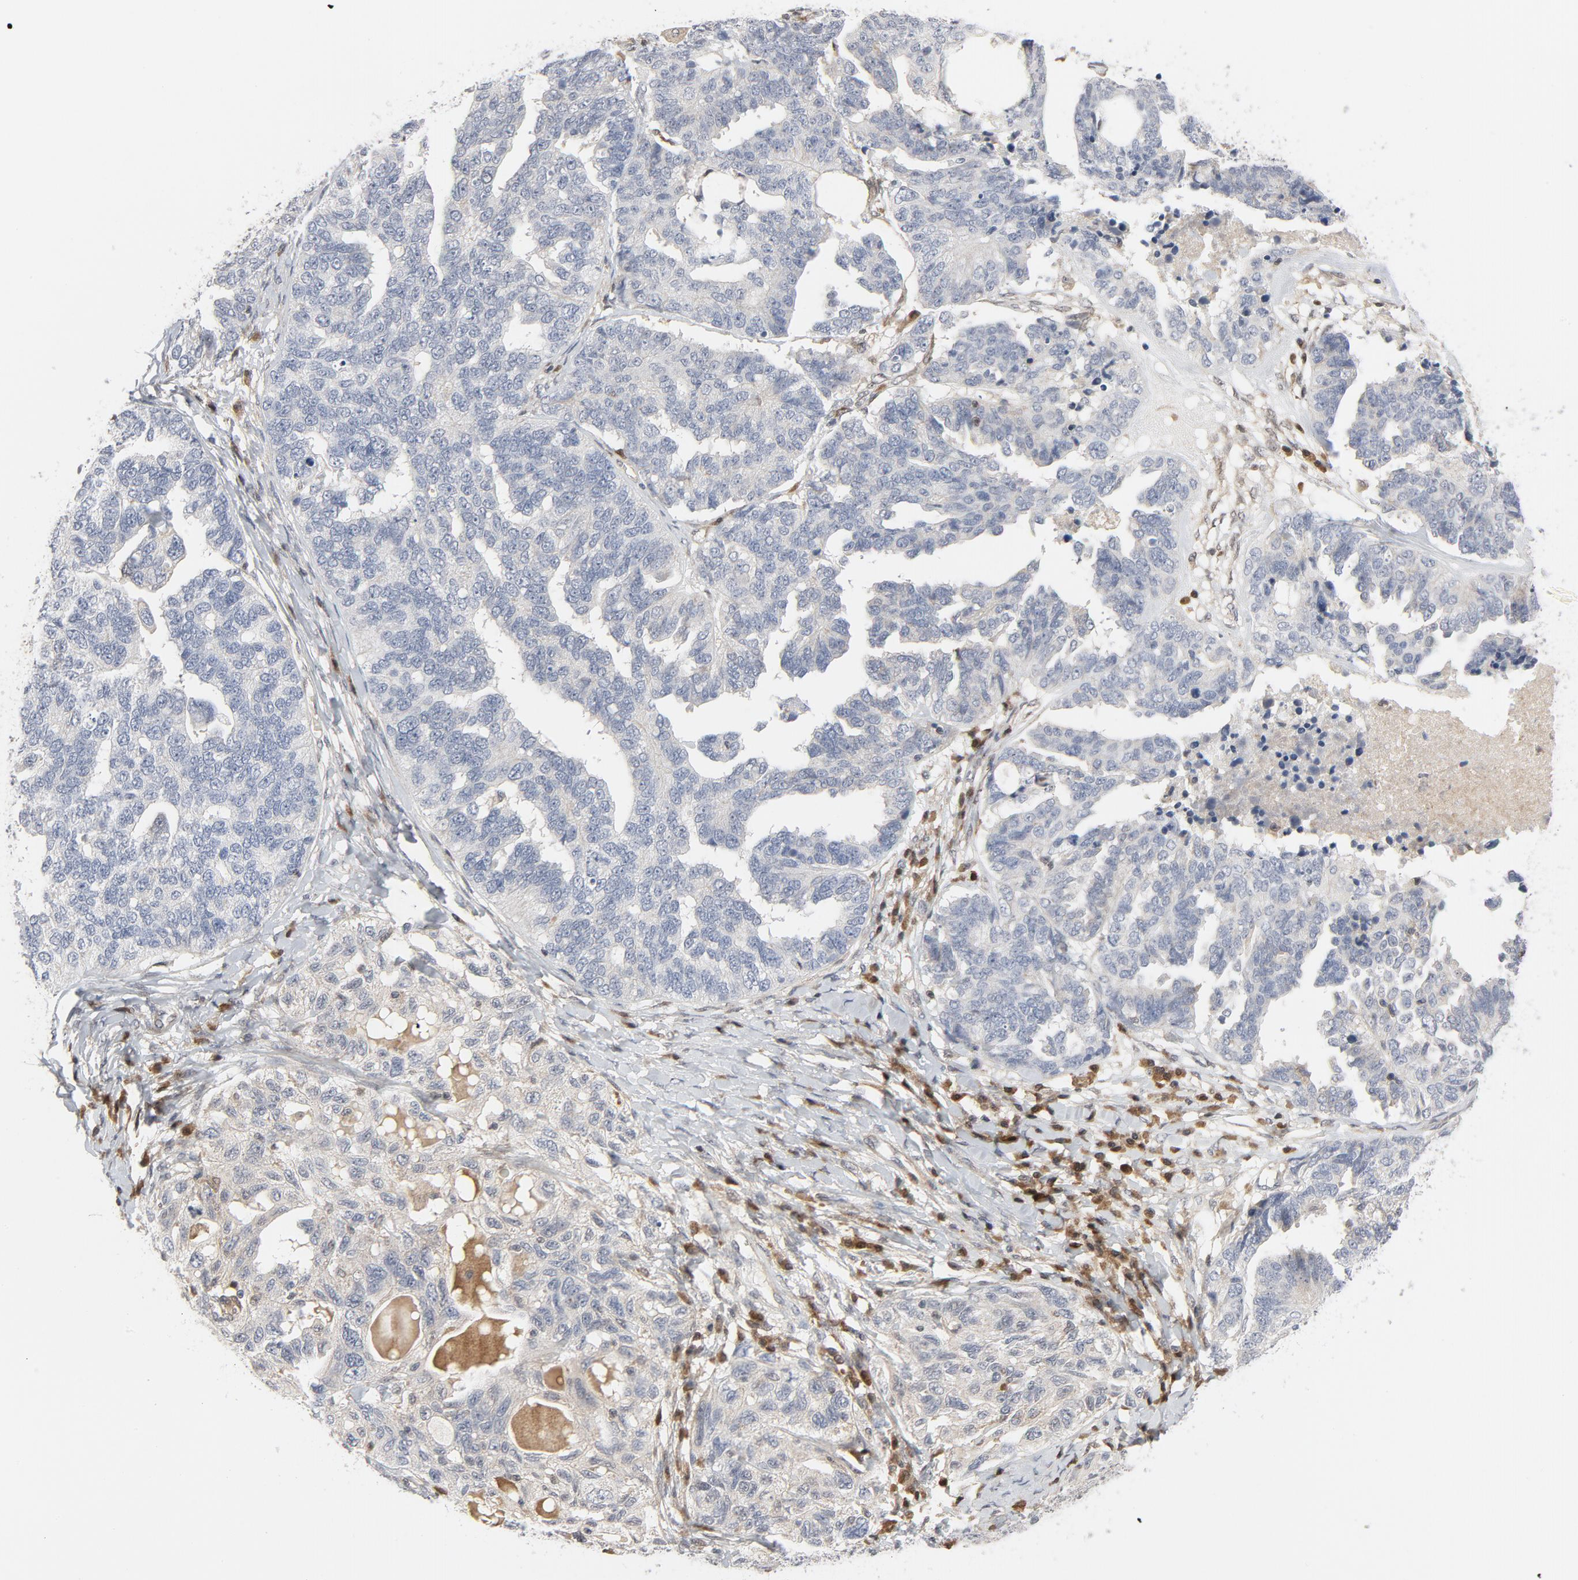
{"staining": {"intensity": "negative", "quantity": "none", "location": "none"}, "tissue": "ovarian cancer", "cell_type": "Tumor cells", "image_type": "cancer", "snomed": [{"axis": "morphology", "description": "Cystadenocarcinoma, serous, NOS"}, {"axis": "topography", "description": "Ovary"}], "caption": "A photomicrograph of ovarian cancer stained for a protein displays no brown staining in tumor cells.", "gene": "TRADD", "patient": {"sex": "female", "age": 82}}